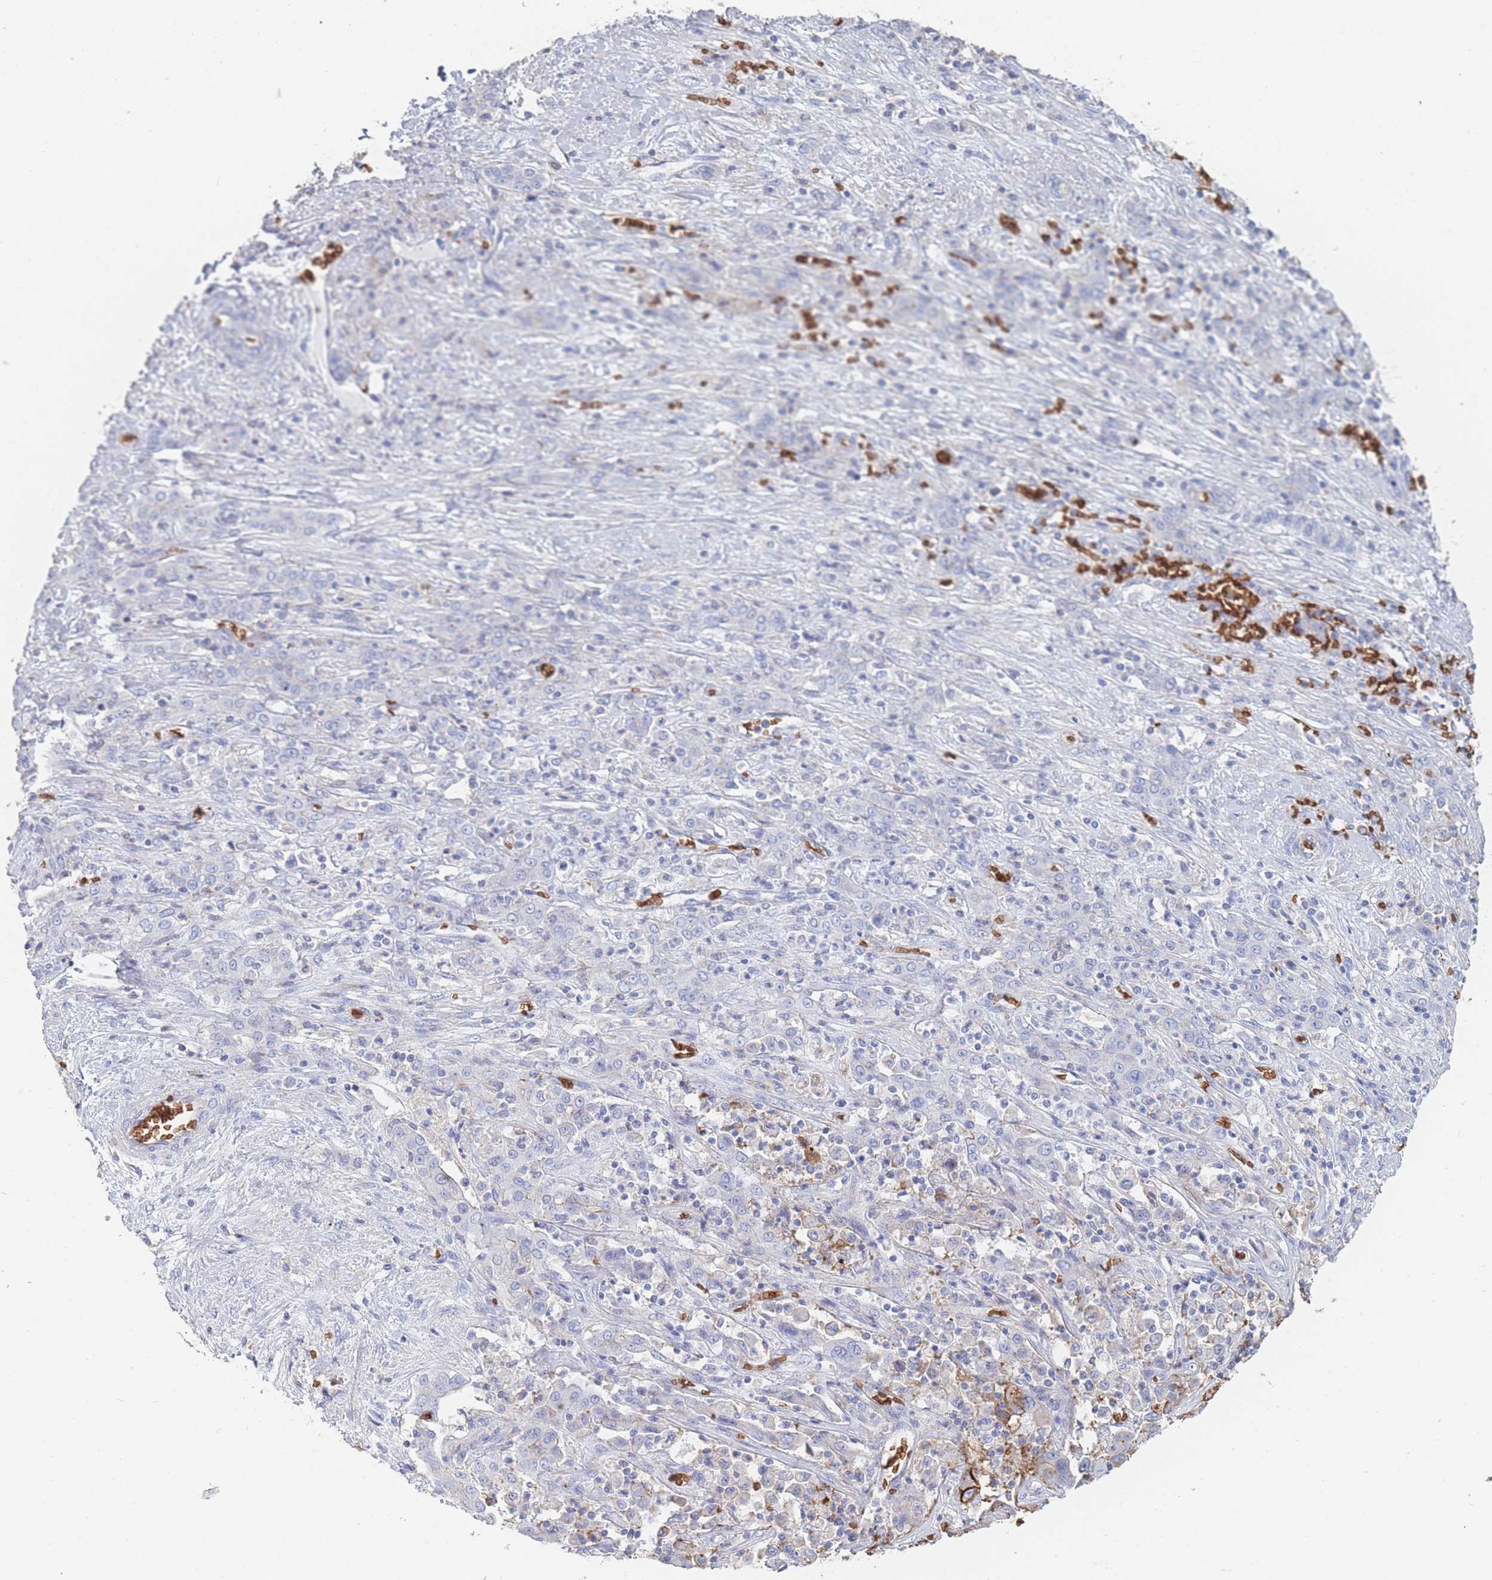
{"staining": {"intensity": "strong", "quantity": "<25%", "location": "cytoplasmic/membranous"}, "tissue": "liver cancer", "cell_type": "Tumor cells", "image_type": "cancer", "snomed": [{"axis": "morphology", "description": "Cholangiocarcinoma"}, {"axis": "topography", "description": "Liver"}], "caption": "DAB (3,3'-diaminobenzidine) immunohistochemical staining of human liver cancer demonstrates strong cytoplasmic/membranous protein staining in approximately <25% of tumor cells.", "gene": "SLC2A1", "patient": {"sex": "female", "age": 52}}